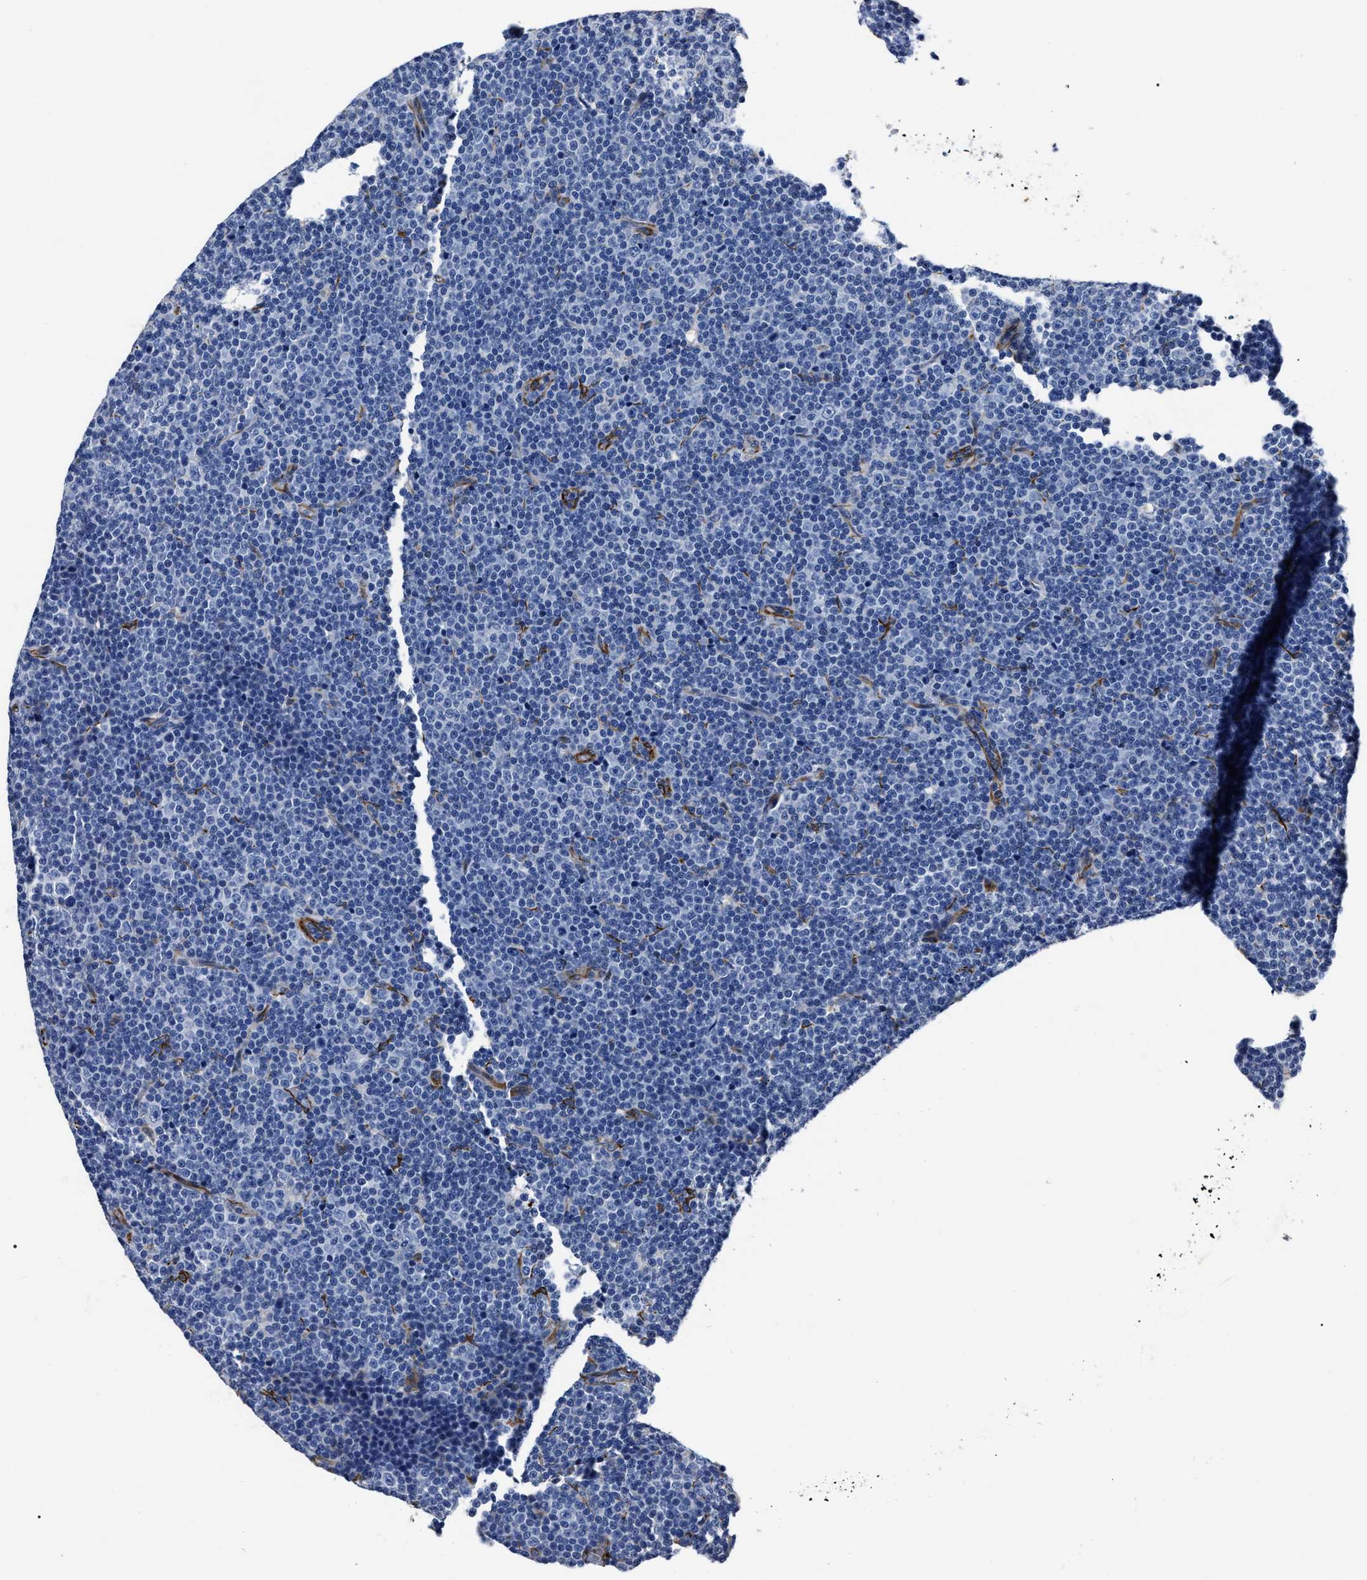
{"staining": {"intensity": "negative", "quantity": "none", "location": "none"}, "tissue": "lymphoma", "cell_type": "Tumor cells", "image_type": "cancer", "snomed": [{"axis": "morphology", "description": "Malignant lymphoma, non-Hodgkin's type, Low grade"}, {"axis": "topography", "description": "Lymph node"}], "caption": "Malignant lymphoma, non-Hodgkin's type (low-grade) was stained to show a protein in brown. There is no significant expression in tumor cells.", "gene": "OR10G3", "patient": {"sex": "female", "age": 67}}